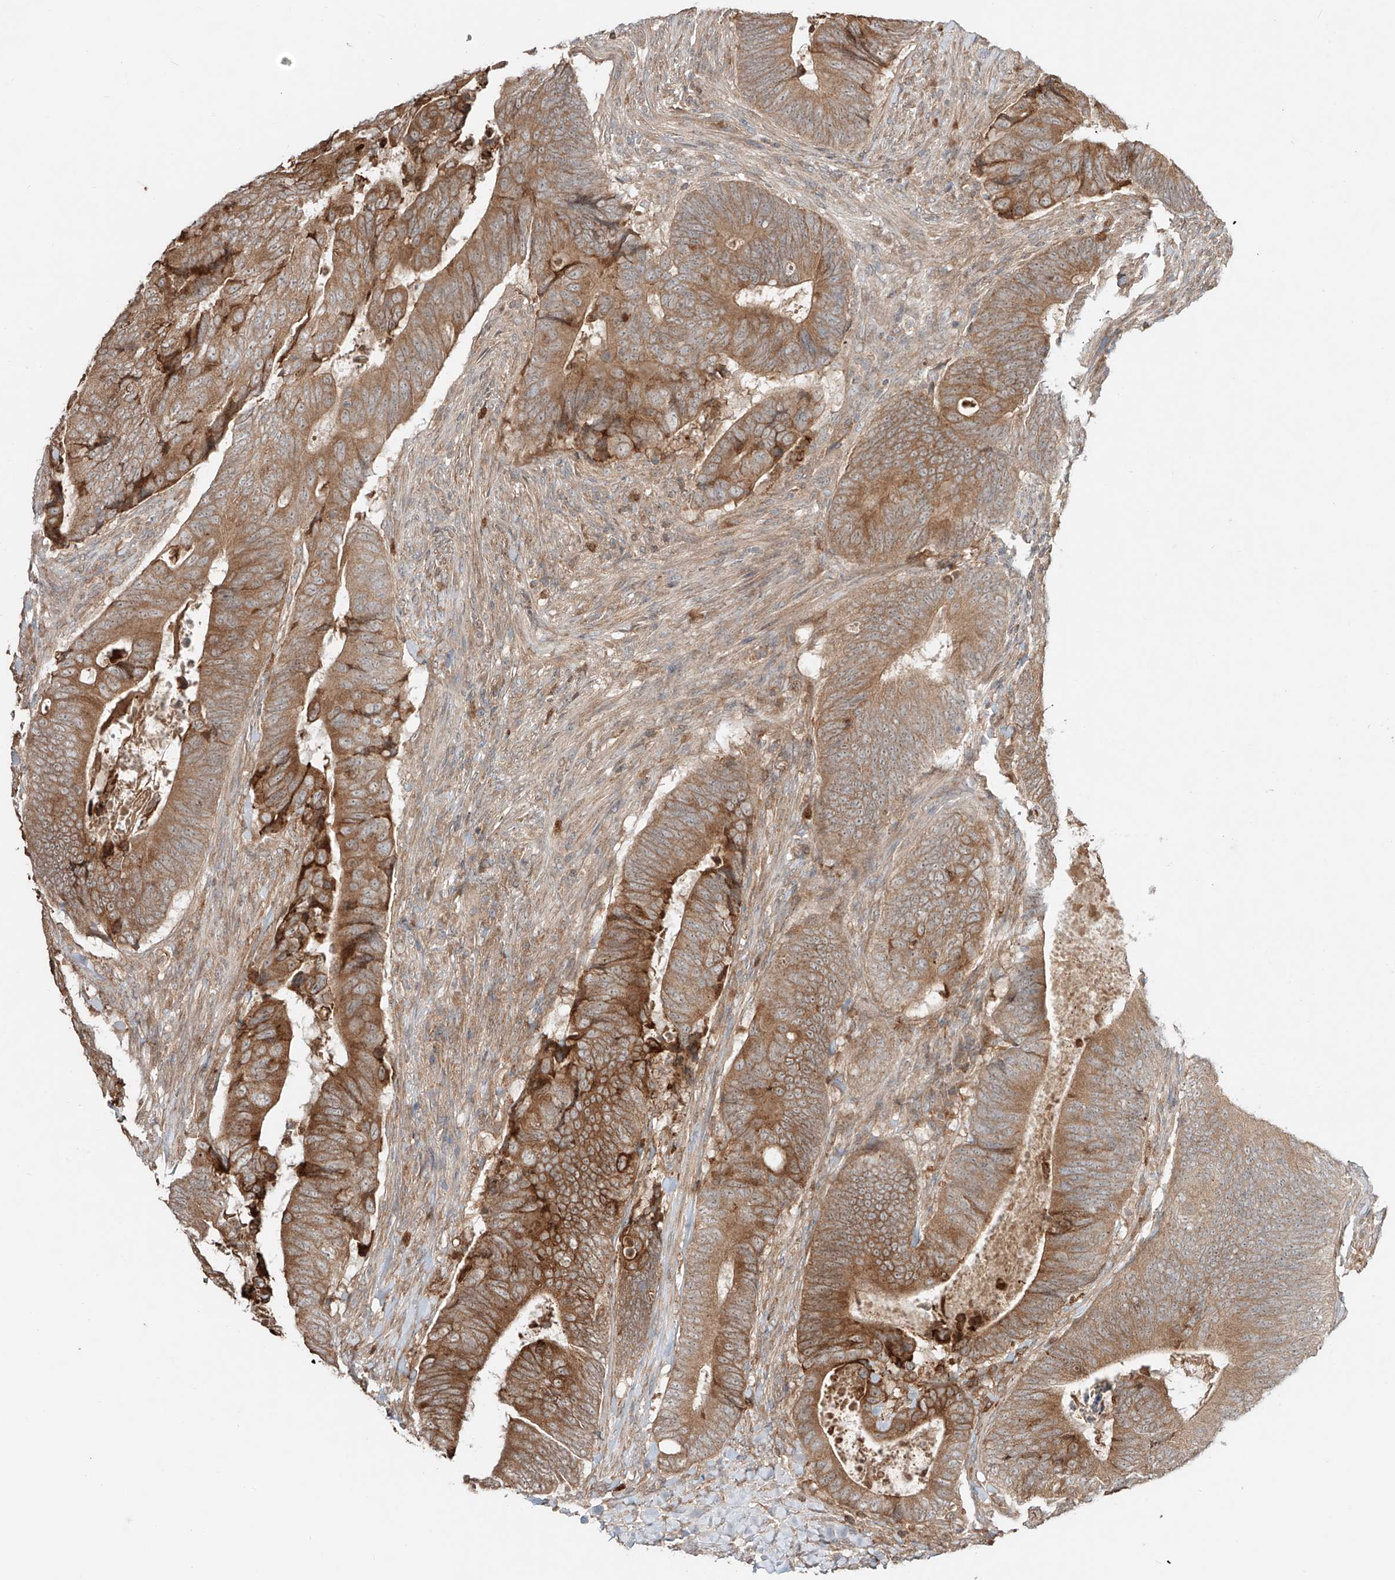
{"staining": {"intensity": "moderate", "quantity": ">75%", "location": "cytoplasmic/membranous"}, "tissue": "colorectal cancer", "cell_type": "Tumor cells", "image_type": "cancer", "snomed": [{"axis": "morphology", "description": "Normal tissue, NOS"}, {"axis": "morphology", "description": "Adenocarcinoma, NOS"}, {"axis": "topography", "description": "Colon"}], "caption": "Colorectal adenocarcinoma tissue exhibits moderate cytoplasmic/membranous positivity in about >75% of tumor cells, visualized by immunohistochemistry.", "gene": "ERO1A", "patient": {"sex": "male", "age": 56}}